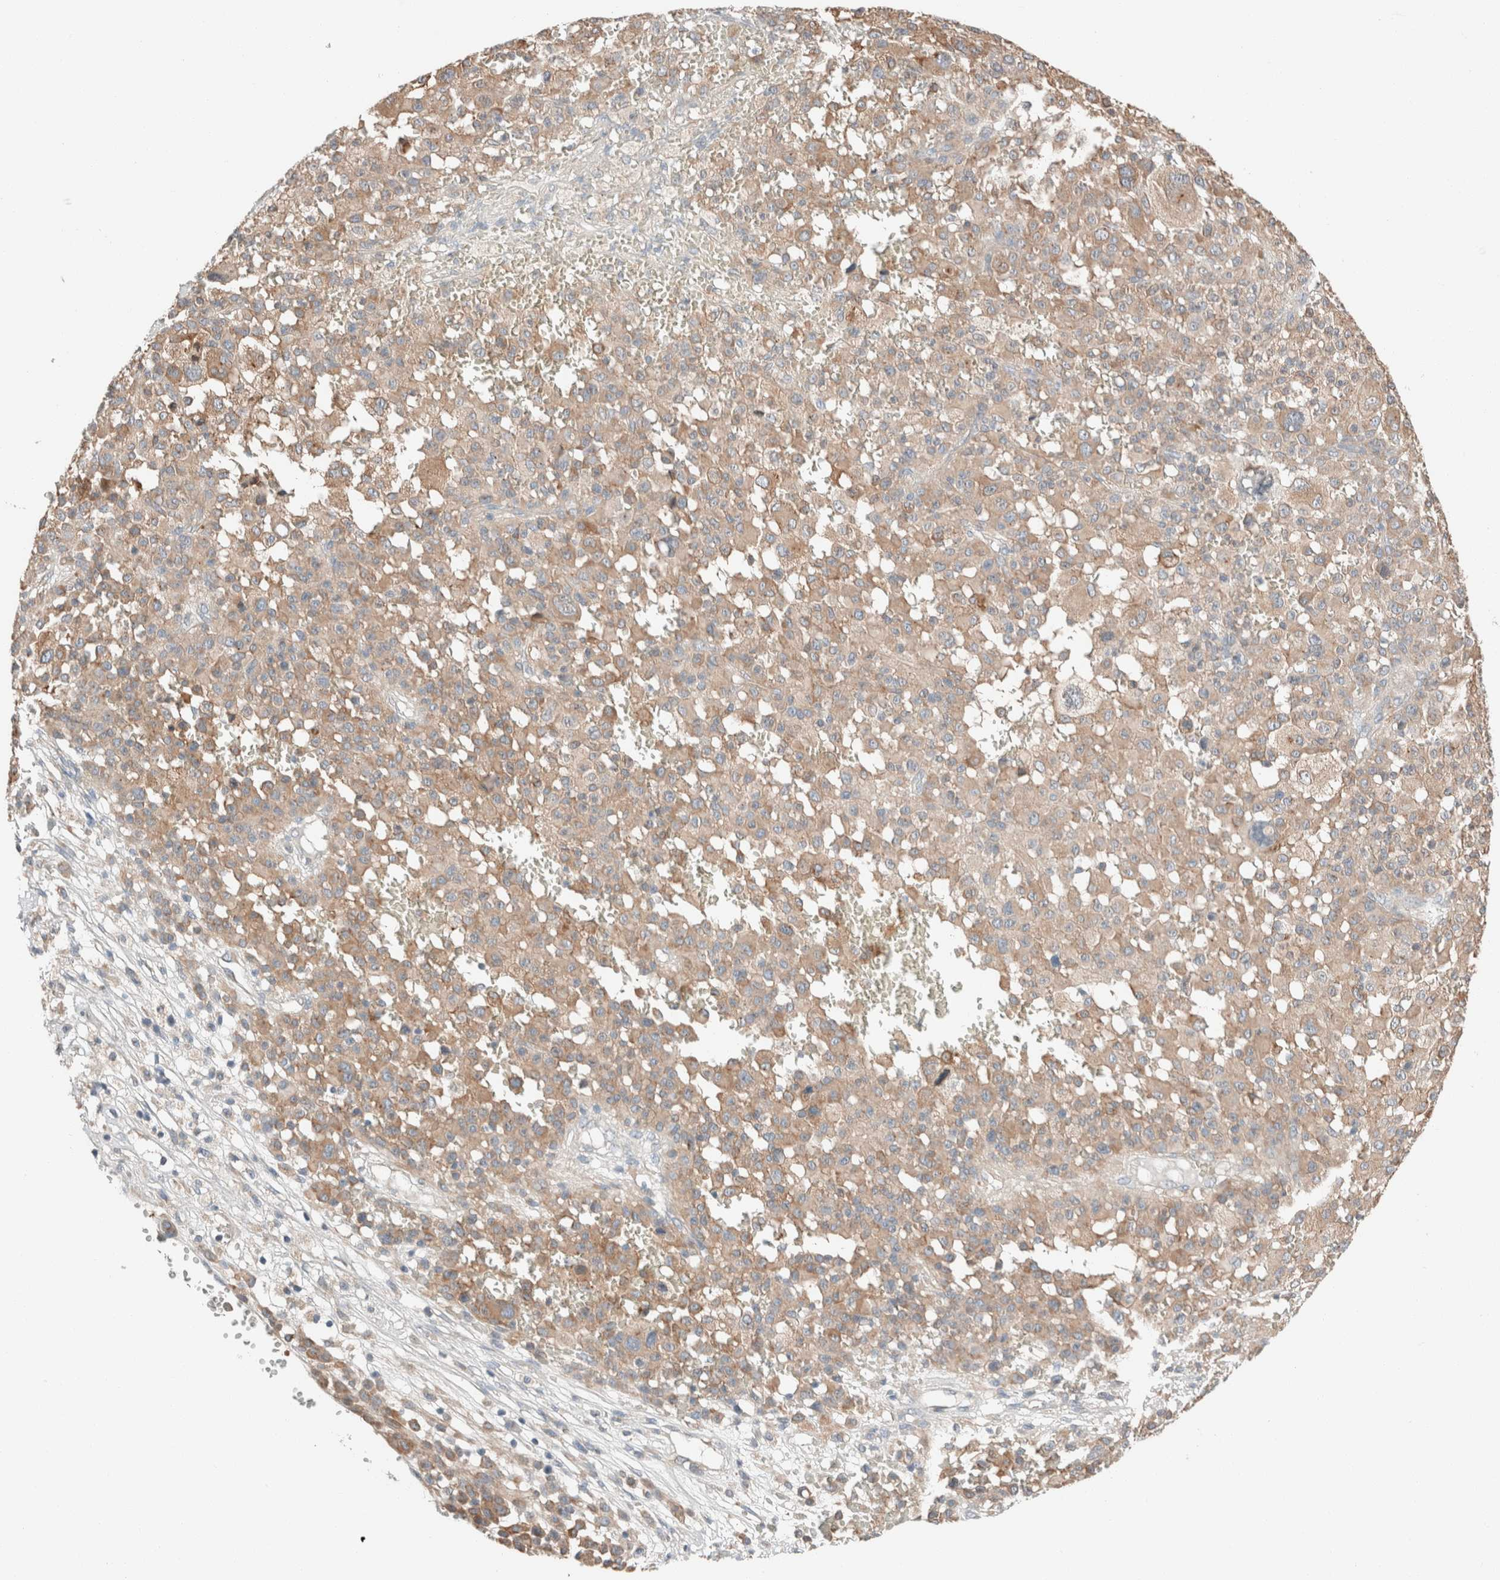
{"staining": {"intensity": "weak", "quantity": ">75%", "location": "cytoplasmic/membranous"}, "tissue": "melanoma", "cell_type": "Tumor cells", "image_type": "cancer", "snomed": [{"axis": "morphology", "description": "Malignant melanoma, Metastatic site"}, {"axis": "topography", "description": "Skin"}], "caption": "Brown immunohistochemical staining in malignant melanoma (metastatic site) reveals weak cytoplasmic/membranous expression in approximately >75% of tumor cells.", "gene": "PCM1", "patient": {"sex": "female", "age": 74}}